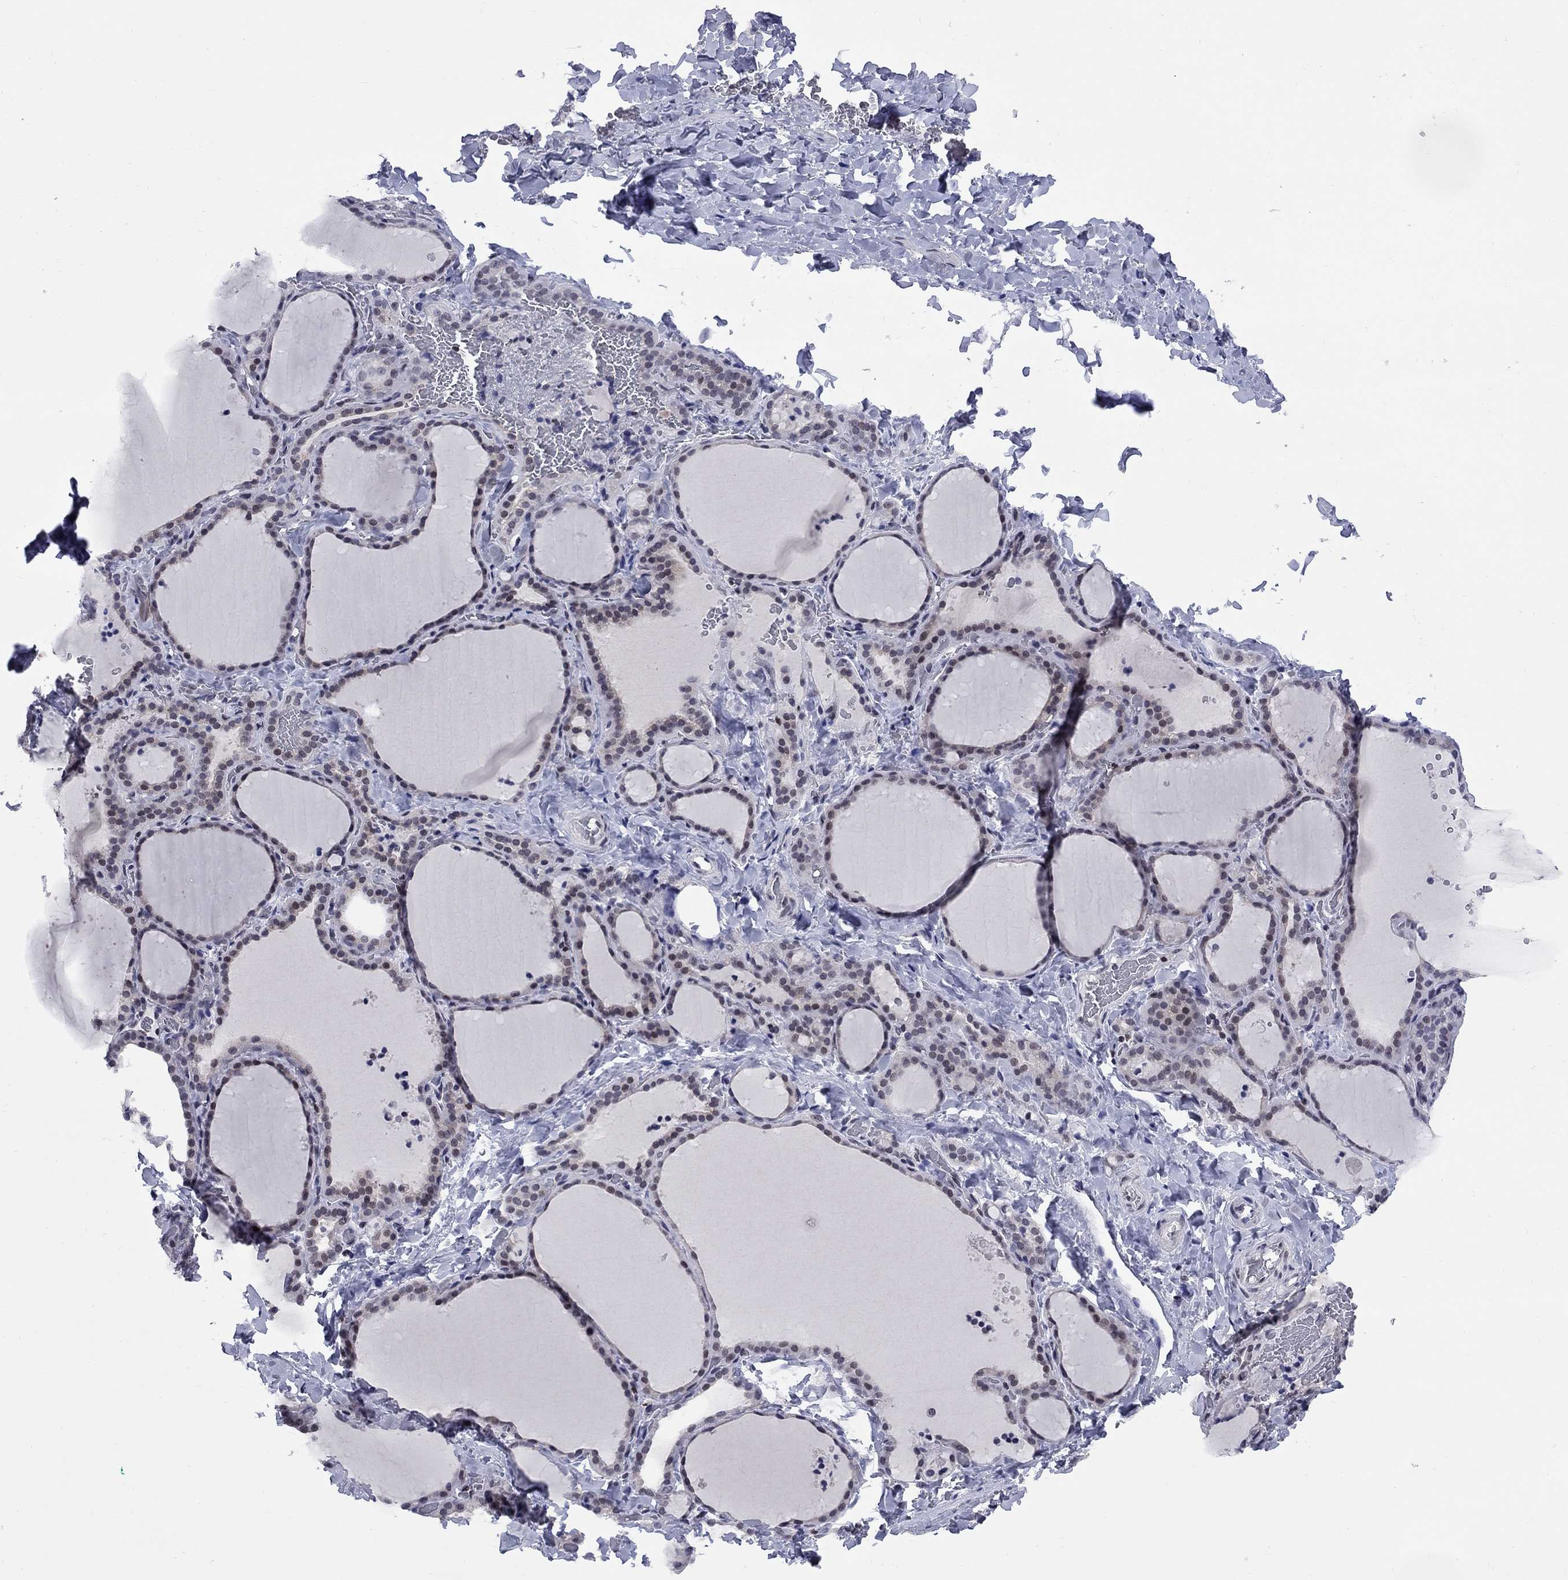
{"staining": {"intensity": "moderate", "quantity": "<25%", "location": "nuclear"}, "tissue": "thyroid gland", "cell_type": "Glandular cells", "image_type": "normal", "snomed": [{"axis": "morphology", "description": "Normal tissue, NOS"}, {"axis": "topography", "description": "Thyroid gland"}], "caption": "DAB immunohistochemical staining of normal human thyroid gland demonstrates moderate nuclear protein positivity in about <25% of glandular cells.", "gene": "TAF9", "patient": {"sex": "female", "age": 22}}